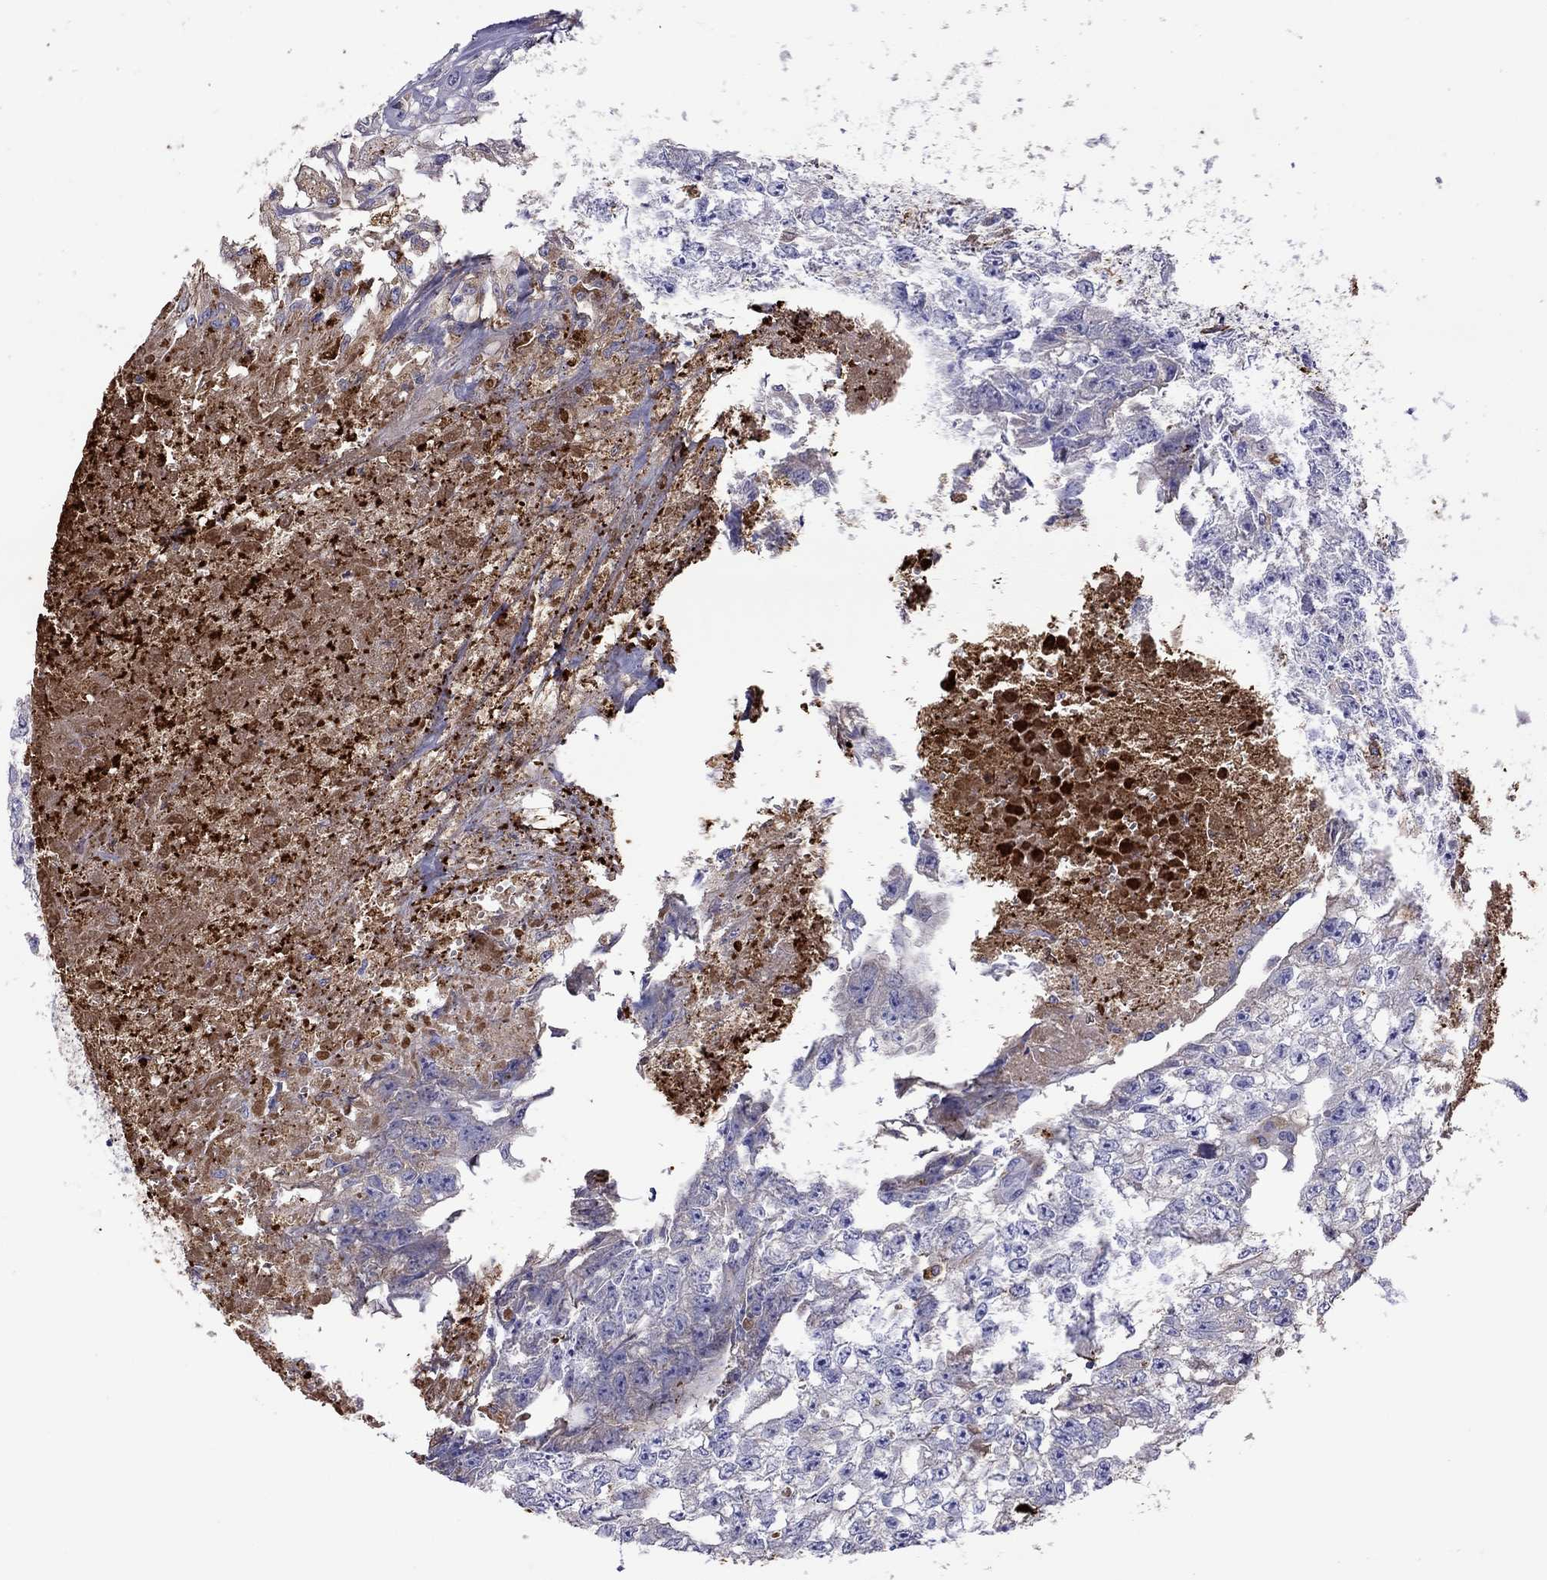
{"staining": {"intensity": "negative", "quantity": "none", "location": "none"}, "tissue": "testis cancer", "cell_type": "Tumor cells", "image_type": "cancer", "snomed": [{"axis": "morphology", "description": "Carcinoma, Embryonal, NOS"}, {"axis": "morphology", "description": "Teratoma, malignant, NOS"}, {"axis": "topography", "description": "Testis"}], "caption": "IHC micrograph of human testis cancer stained for a protein (brown), which exhibits no positivity in tumor cells.", "gene": "SERPINA3", "patient": {"sex": "male", "age": 24}}